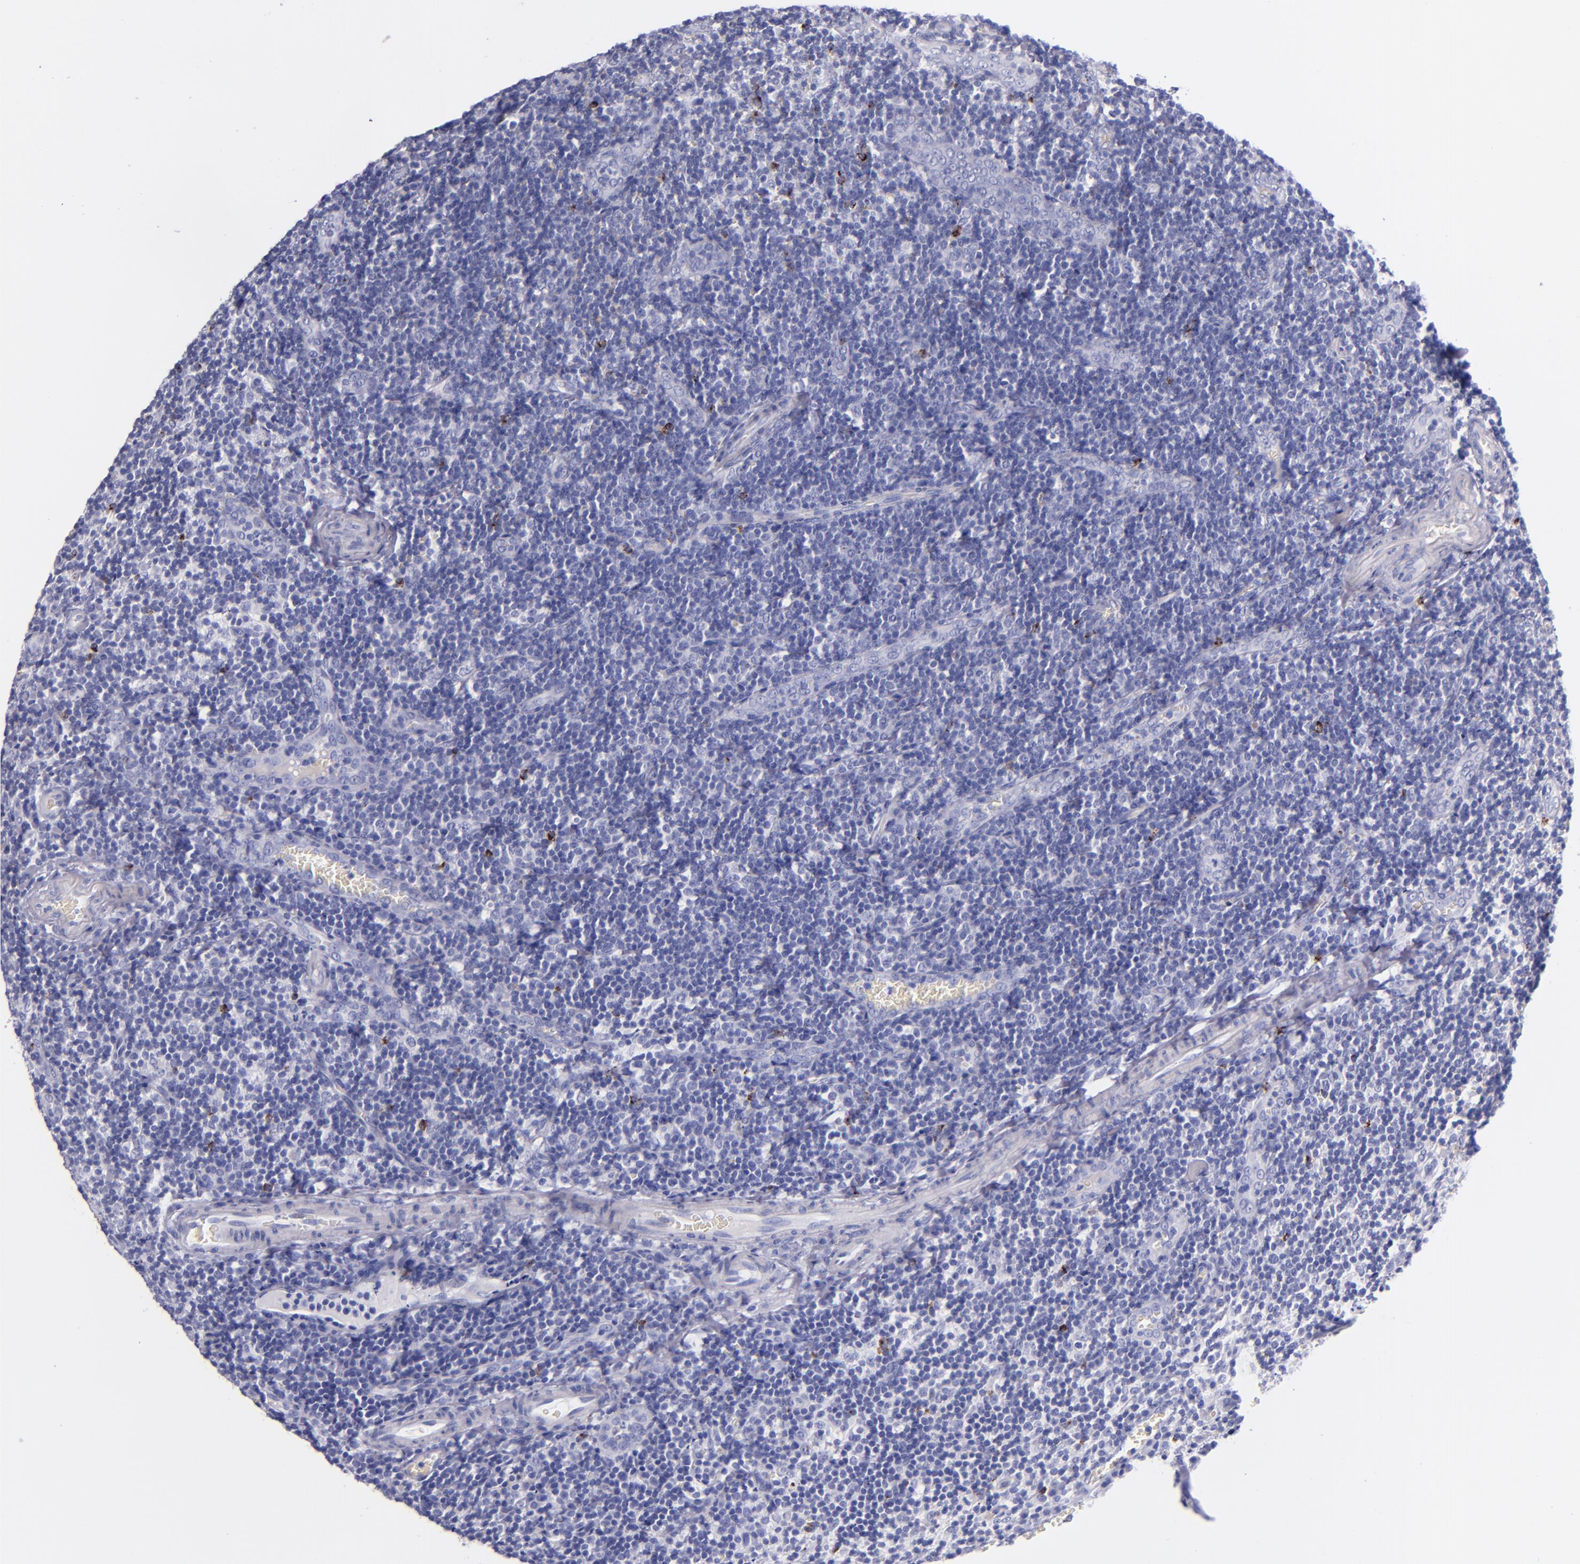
{"staining": {"intensity": "moderate", "quantity": "<25%", "location": "nuclear"}, "tissue": "tonsil", "cell_type": "Germinal center cells", "image_type": "normal", "snomed": [{"axis": "morphology", "description": "Normal tissue, NOS"}, {"axis": "topography", "description": "Tonsil"}], "caption": "This image reveals normal tonsil stained with IHC to label a protein in brown. The nuclear of germinal center cells show moderate positivity for the protein. Nuclei are counter-stained blue.", "gene": "LAG3", "patient": {"sex": "male", "age": 20}}